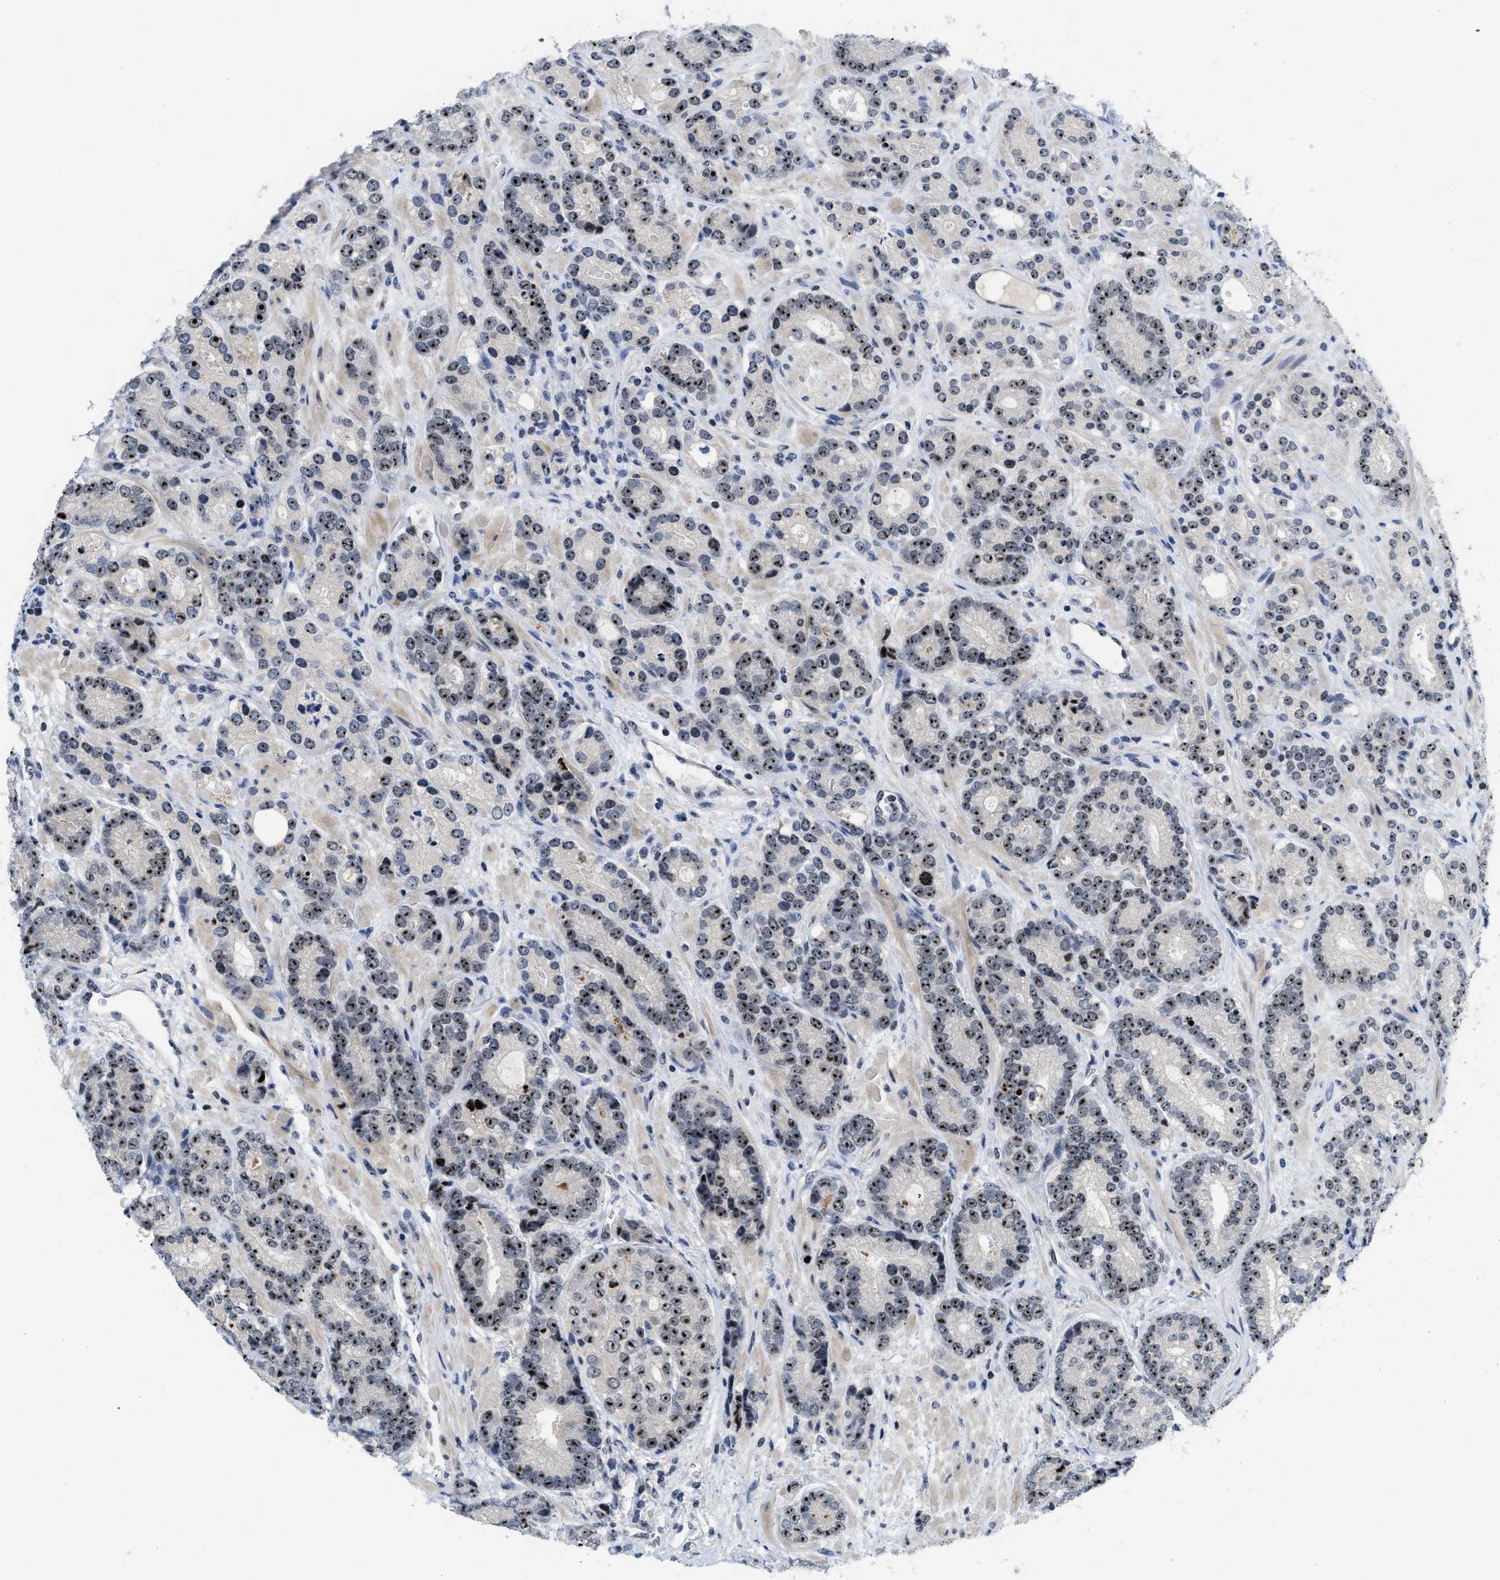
{"staining": {"intensity": "moderate", "quantity": ">75%", "location": "nuclear"}, "tissue": "prostate cancer", "cell_type": "Tumor cells", "image_type": "cancer", "snomed": [{"axis": "morphology", "description": "Adenocarcinoma, High grade"}, {"axis": "topography", "description": "Prostate"}], "caption": "The photomicrograph exhibits a brown stain indicating the presence of a protein in the nuclear of tumor cells in prostate high-grade adenocarcinoma.", "gene": "NOP58", "patient": {"sex": "male", "age": 61}}